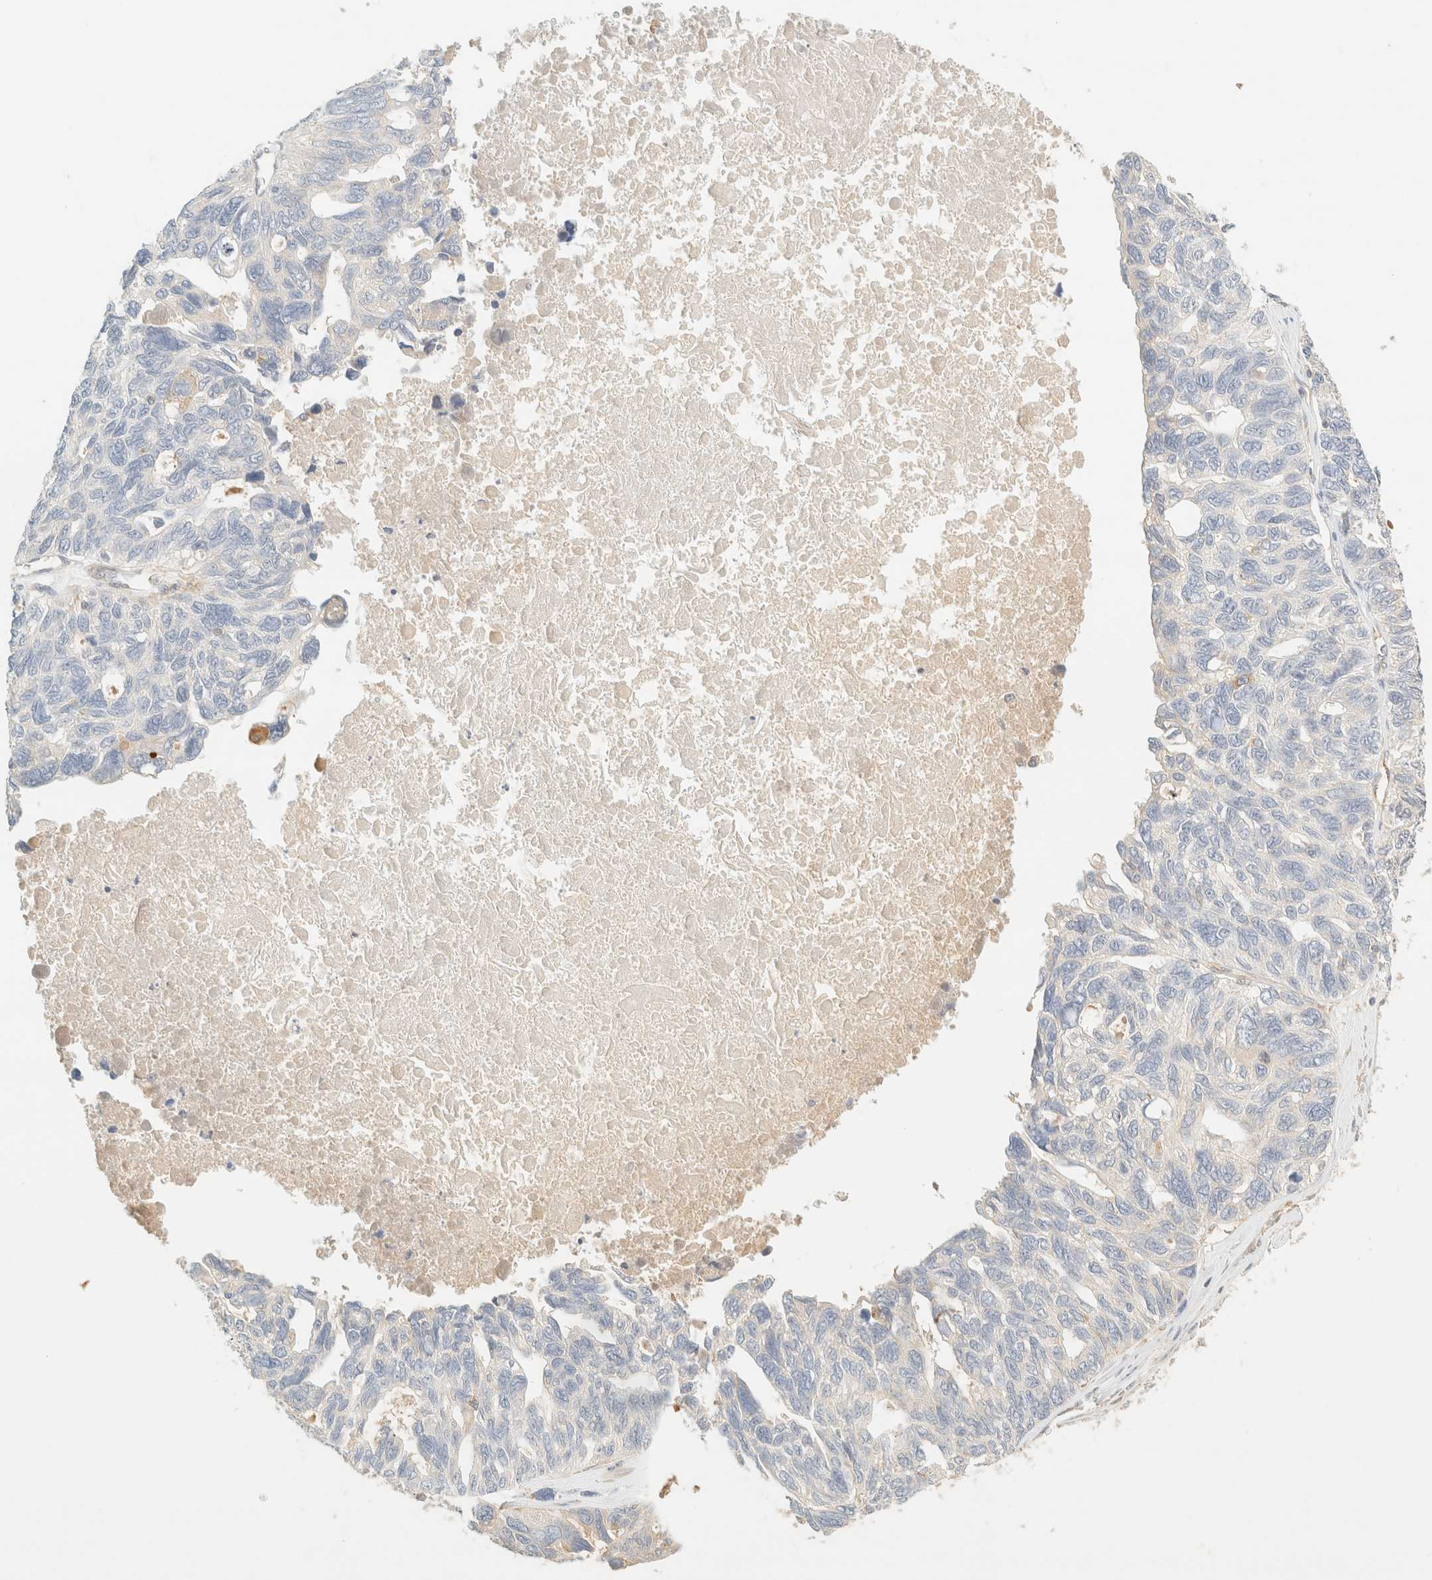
{"staining": {"intensity": "negative", "quantity": "none", "location": "none"}, "tissue": "ovarian cancer", "cell_type": "Tumor cells", "image_type": "cancer", "snomed": [{"axis": "morphology", "description": "Cystadenocarcinoma, serous, NOS"}, {"axis": "topography", "description": "Ovary"}], "caption": "DAB (3,3'-diaminobenzidine) immunohistochemical staining of serous cystadenocarcinoma (ovarian) reveals no significant positivity in tumor cells.", "gene": "FHOD1", "patient": {"sex": "female", "age": 79}}